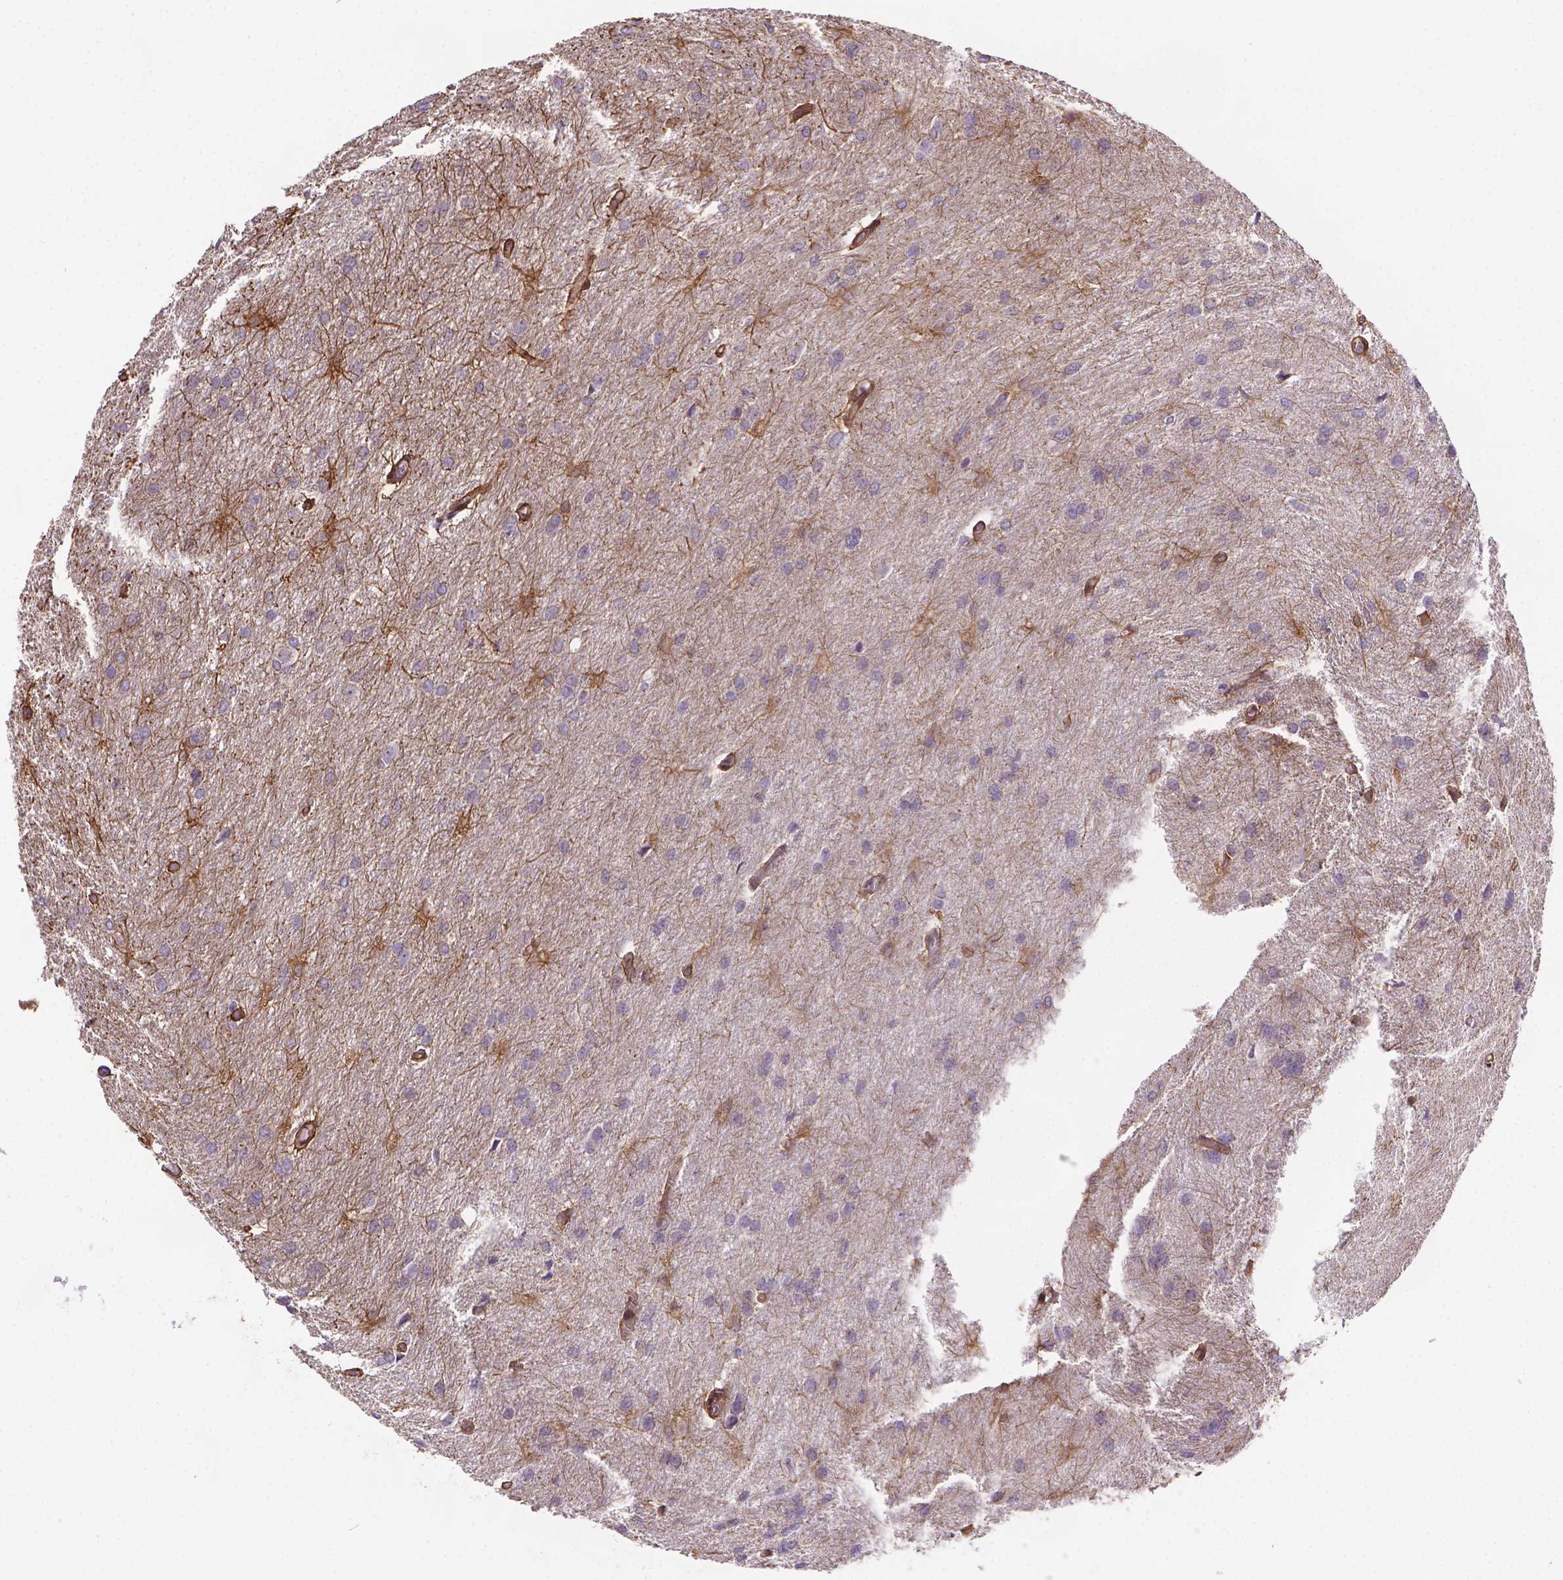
{"staining": {"intensity": "negative", "quantity": "none", "location": "none"}, "tissue": "glioma", "cell_type": "Tumor cells", "image_type": "cancer", "snomed": [{"axis": "morphology", "description": "Glioma, malignant, High grade"}, {"axis": "topography", "description": "Brain"}], "caption": "Immunohistochemistry micrograph of high-grade glioma (malignant) stained for a protein (brown), which shows no expression in tumor cells.", "gene": "YAP1", "patient": {"sex": "male", "age": 68}}